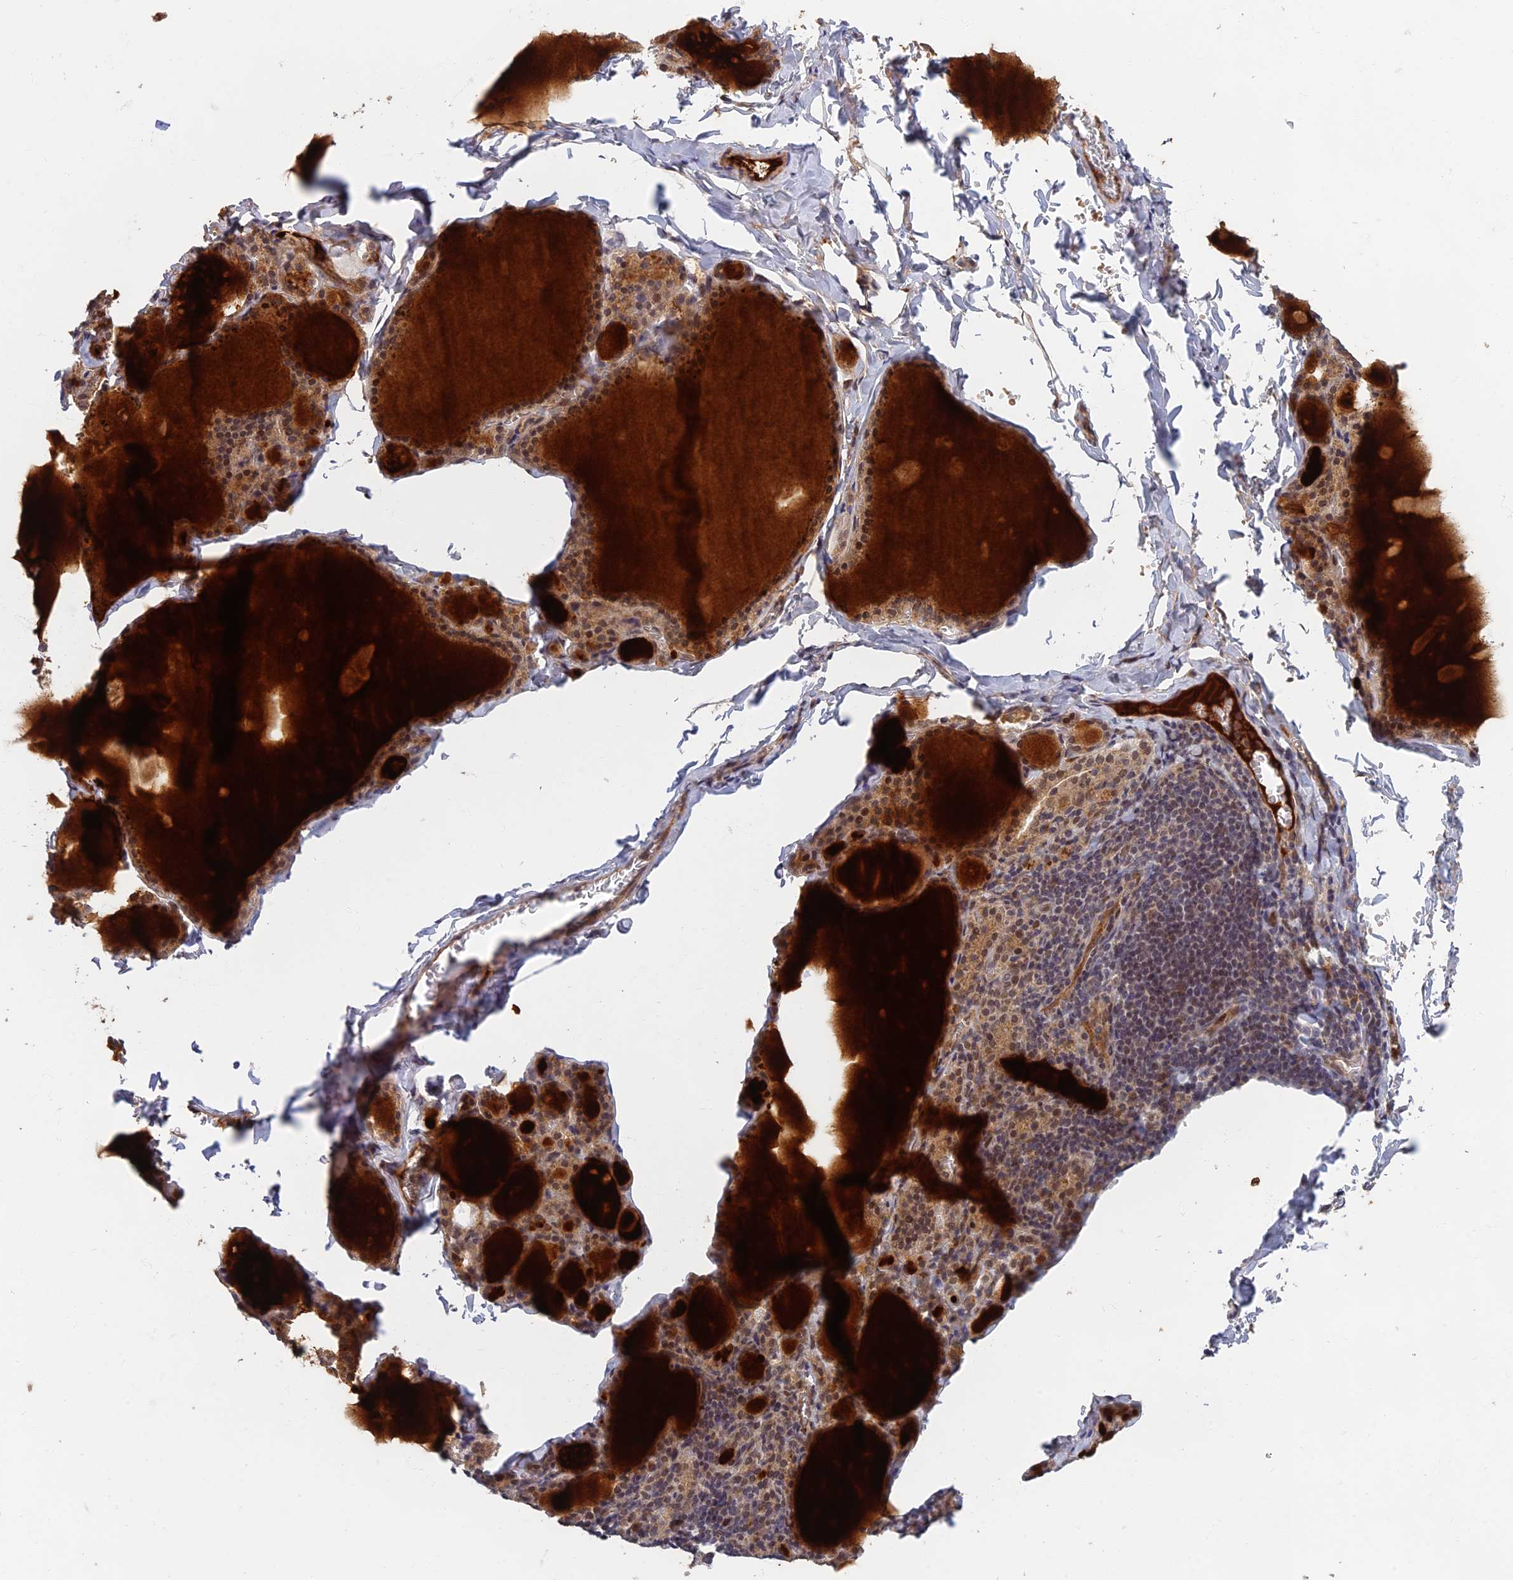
{"staining": {"intensity": "weak", "quantity": ">75%", "location": "cytoplasmic/membranous"}, "tissue": "thyroid gland", "cell_type": "Glandular cells", "image_type": "normal", "snomed": [{"axis": "morphology", "description": "Normal tissue, NOS"}, {"axis": "topography", "description": "Thyroid gland"}], "caption": "A photomicrograph of thyroid gland stained for a protein reveals weak cytoplasmic/membranous brown staining in glandular cells. (brown staining indicates protein expression, while blue staining denotes nuclei).", "gene": "EARS2", "patient": {"sex": "male", "age": 56}}